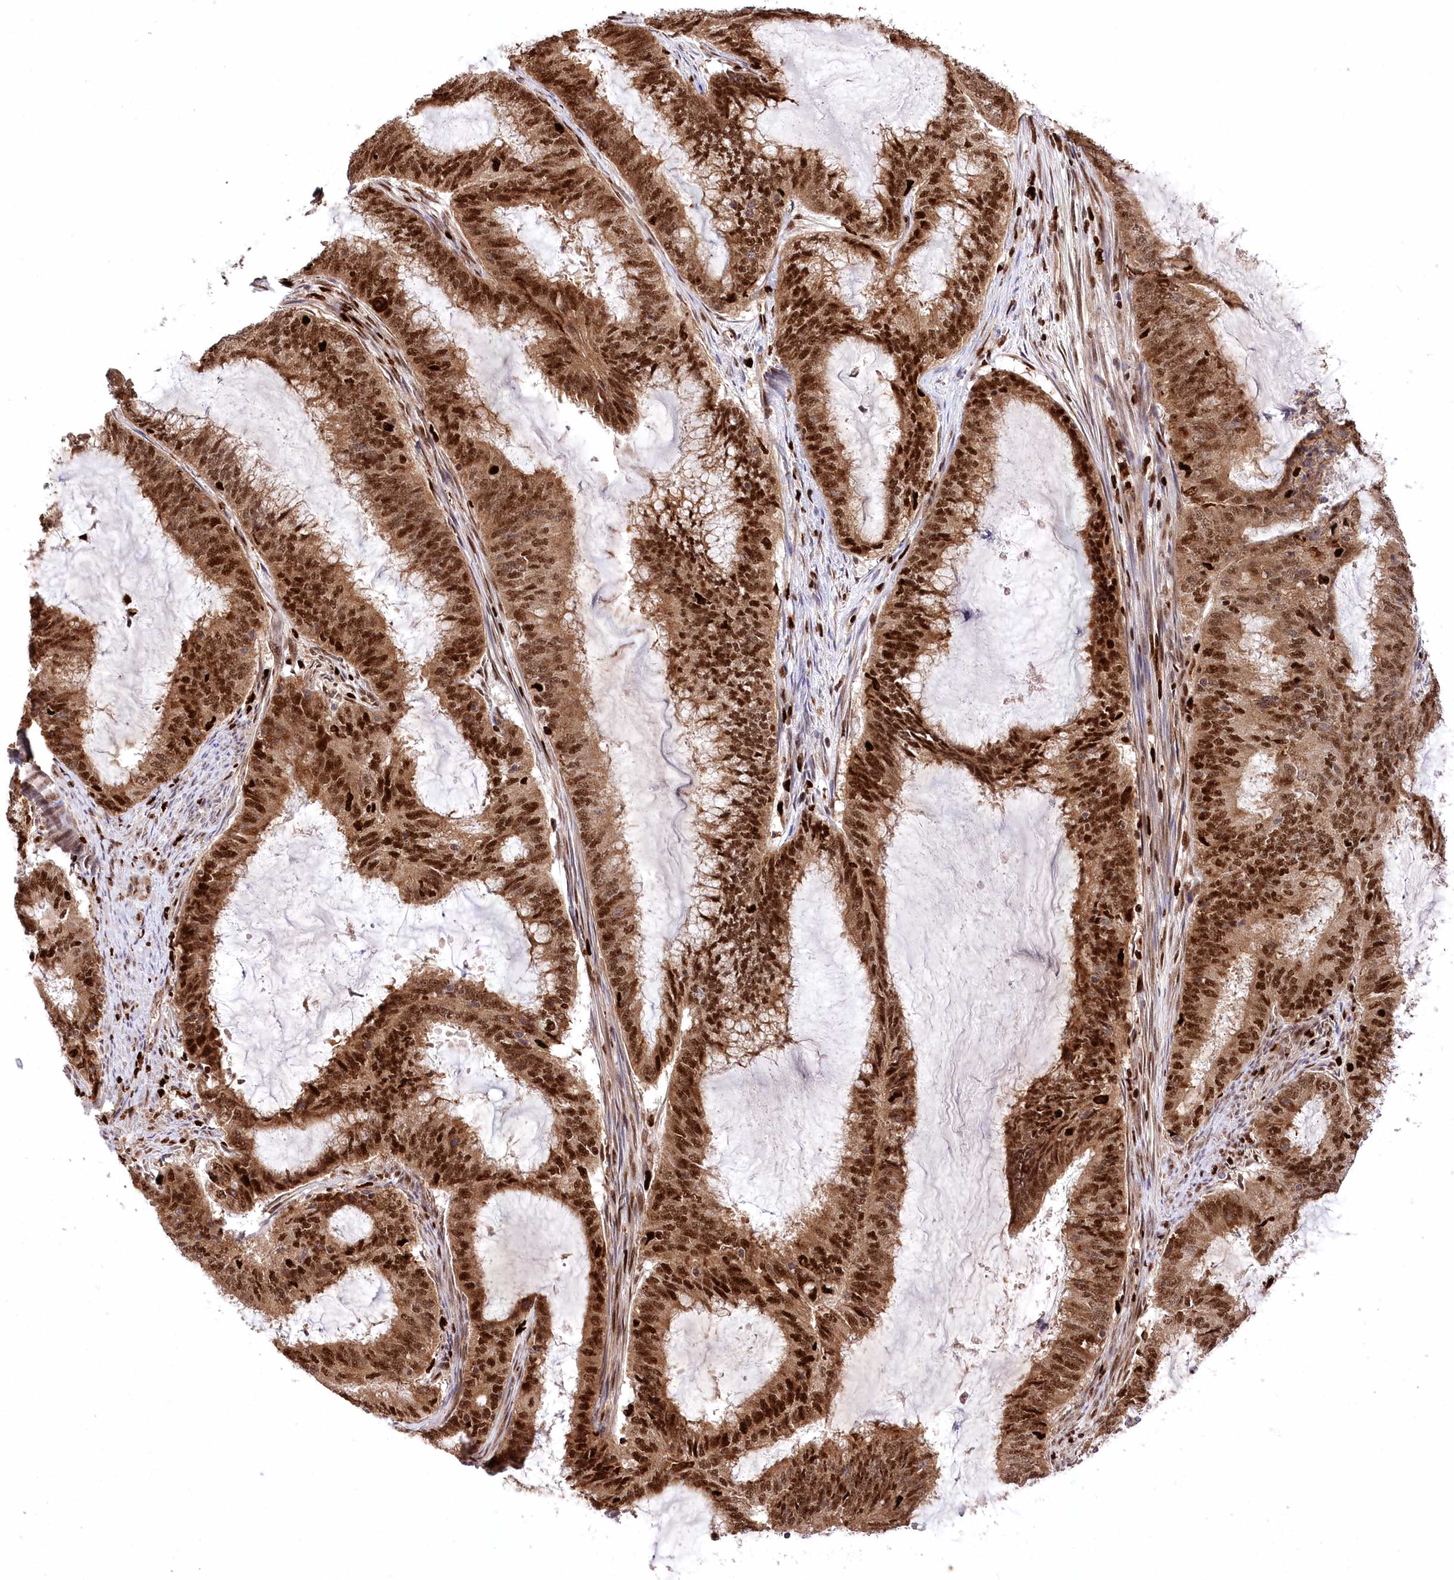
{"staining": {"intensity": "strong", "quantity": ">75%", "location": "cytoplasmic/membranous,nuclear"}, "tissue": "endometrial cancer", "cell_type": "Tumor cells", "image_type": "cancer", "snomed": [{"axis": "morphology", "description": "Adenocarcinoma, NOS"}, {"axis": "topography", "description": "Endometrium"}], "caption": "Strong cytoplasmic/membranous and nuclear protein positivity is appreciated in approximately >75% of tumor cells in adenocarcinoma (endometrial).", "gene": "FIGN", "patient": {"sex": "female", "age": 51}}